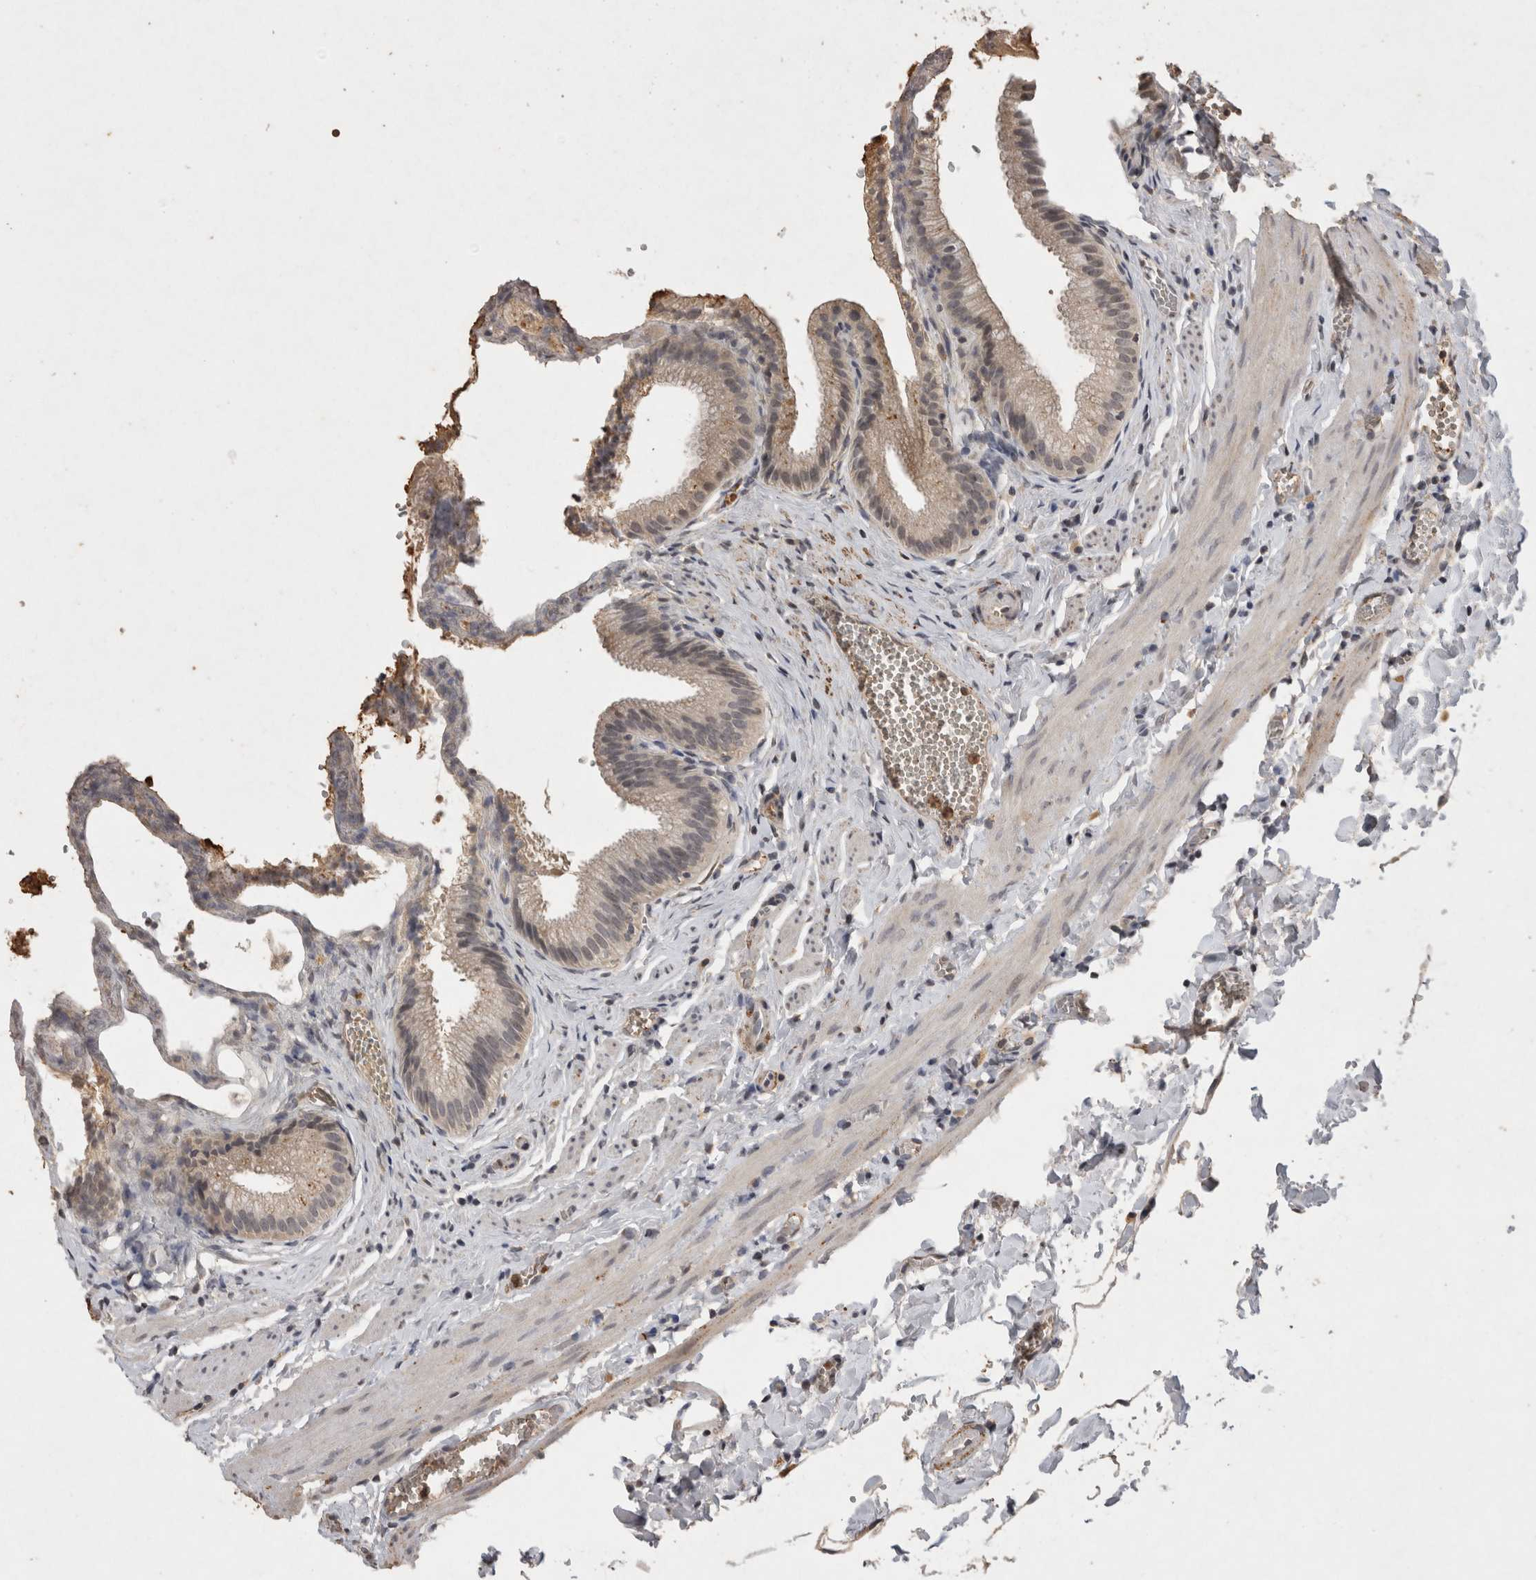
{"staining": {"intensity": "weak", "quantity": ">75%", "location": "cytoplasmic/membranous,nuclear"}, "tissue": "gallbladder", "cell_type": "Glandular cells", "image_type": "normal", "snomed": [{"axis": "morphology", "description": "Normal tissue, NOS"}, {"axis": "topography", "description": "Gallbladder"}], "caption": "The immunohistochemical stain shows weak cytoplasmic/membranous,nuclear staining in glandular cells of unremarkable gallbladder.", "gene": "HRK", "patient": {"sex": "male", "age": 38}}